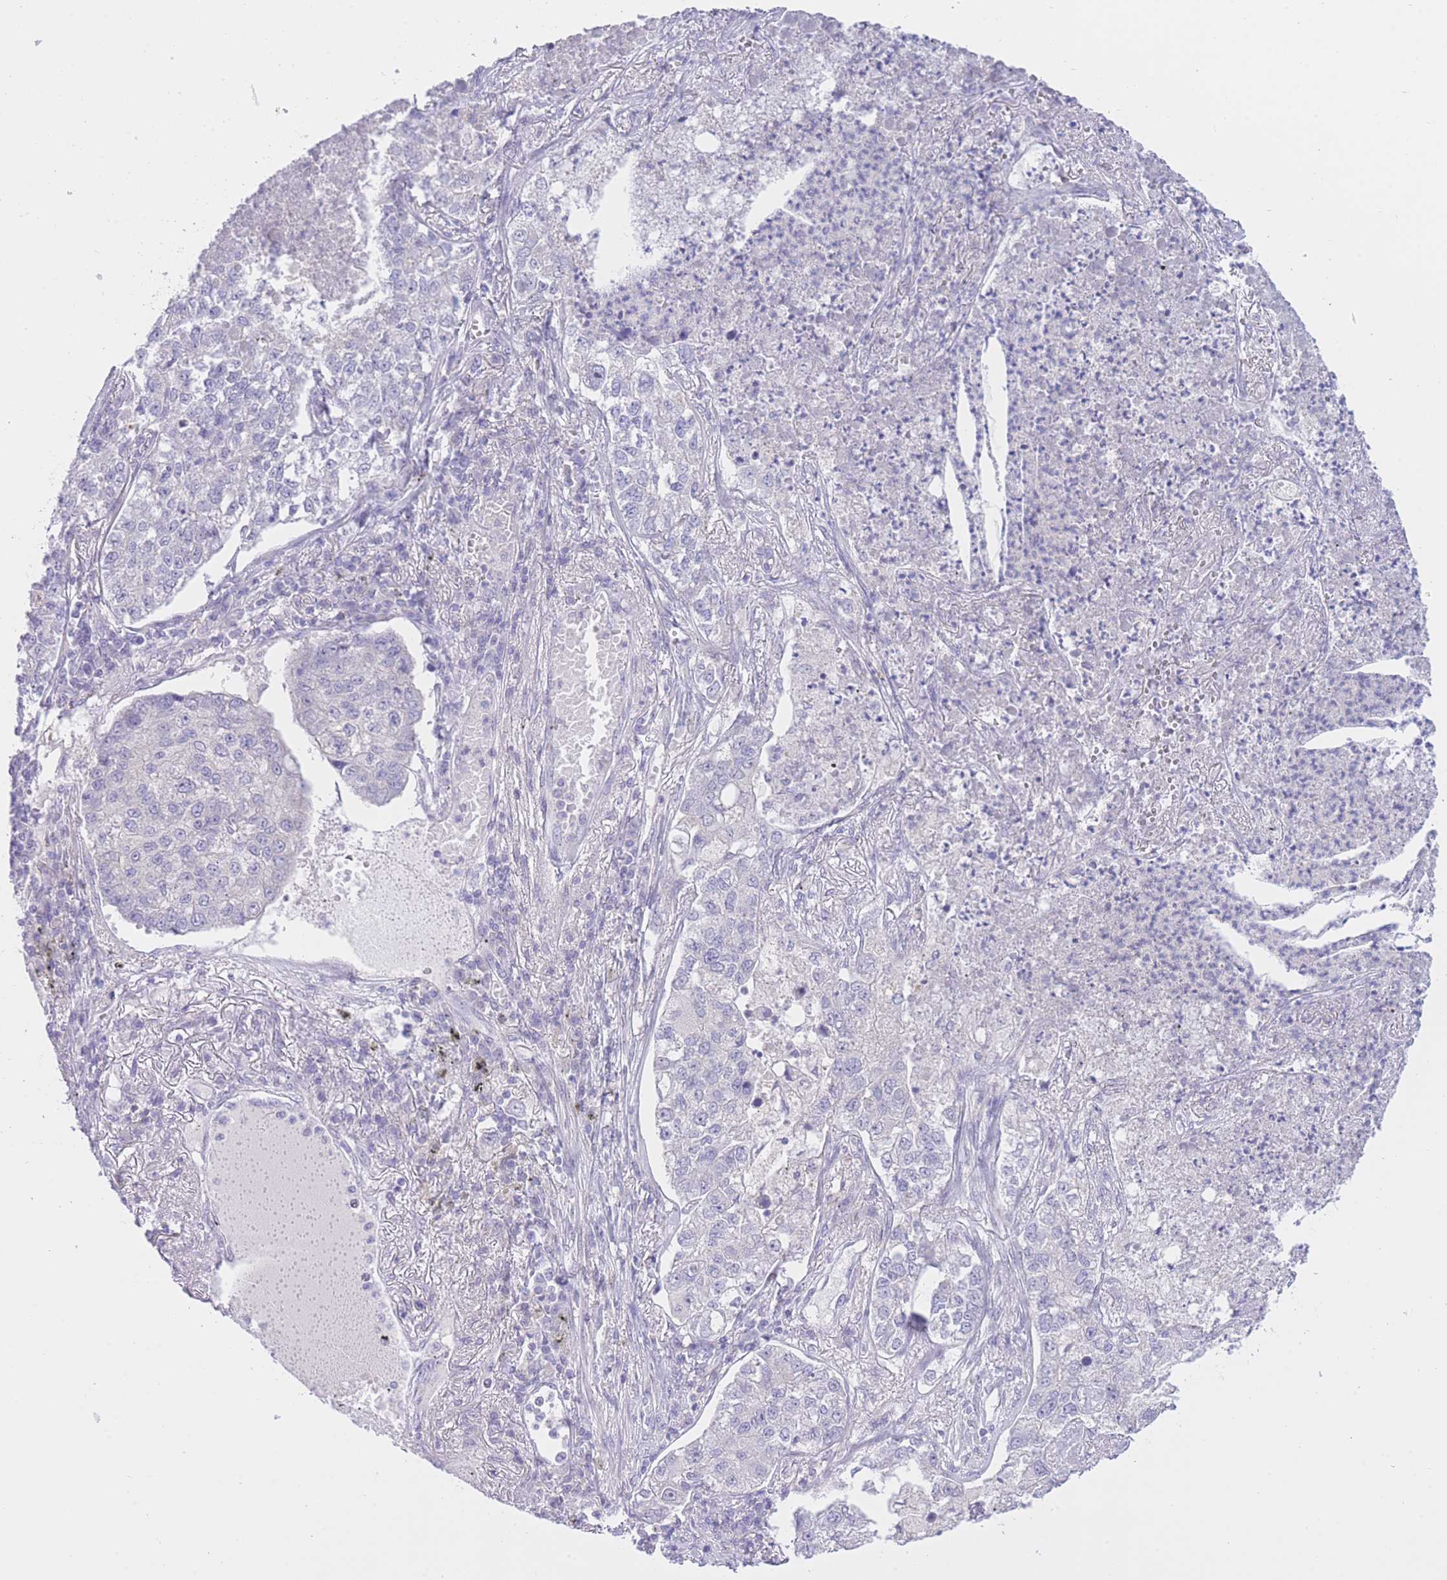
{"staining": {"intensity": "negative", "quantity": "none", "location": "none"}, "tissue": "lung cancer", "cell_type": "Tumor cells", "image_type": "cancer", "snomed": [{"axis": "morphology", "description": "Adenocarcinoma, NOS"}, {"axis": "topography", "description": "Lung"}], "caption": "IHC of human lung adenocarcinoma shows no expression in tumor cells.", "gene": "ZNF212", "patient": {"sex": "male", "age": 49}}